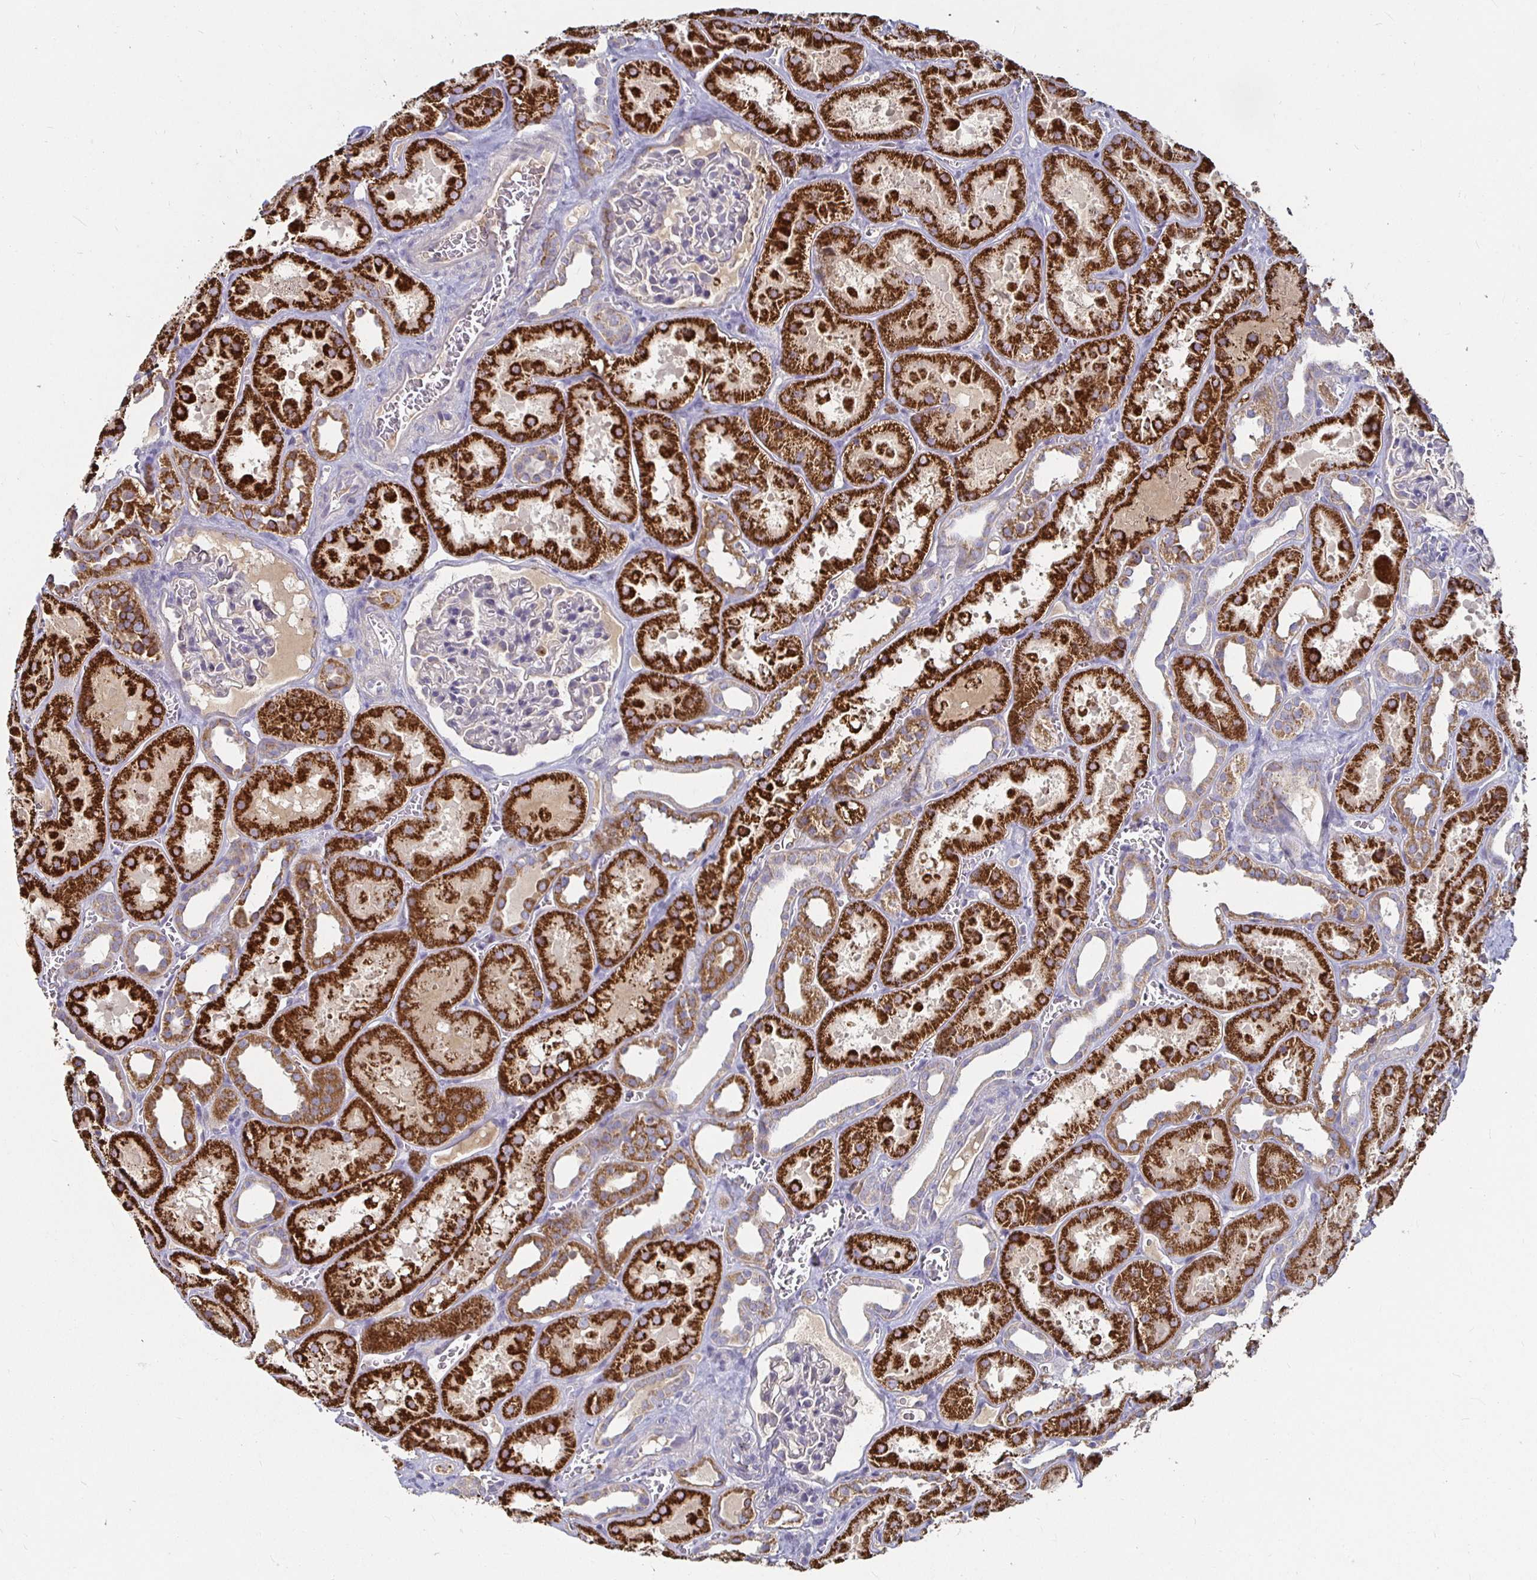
{"staining": {"intensity": "negative", "quantity": "none", "location": "none"}, "tissue": "kidney", "cell_type": "Cells in glomeruli", "image_type": "normal", "snomed": [{"axis": "morphology", "description": "Normal tissue, NOS"}, {"axis": "topography", "description": "Kidney"}], "caption": "Image shows no significant protein expression in cells in glomeruli of benign kidney.", "gene": "RNF144B", "patient": {"sex": "female", "age": 41}}